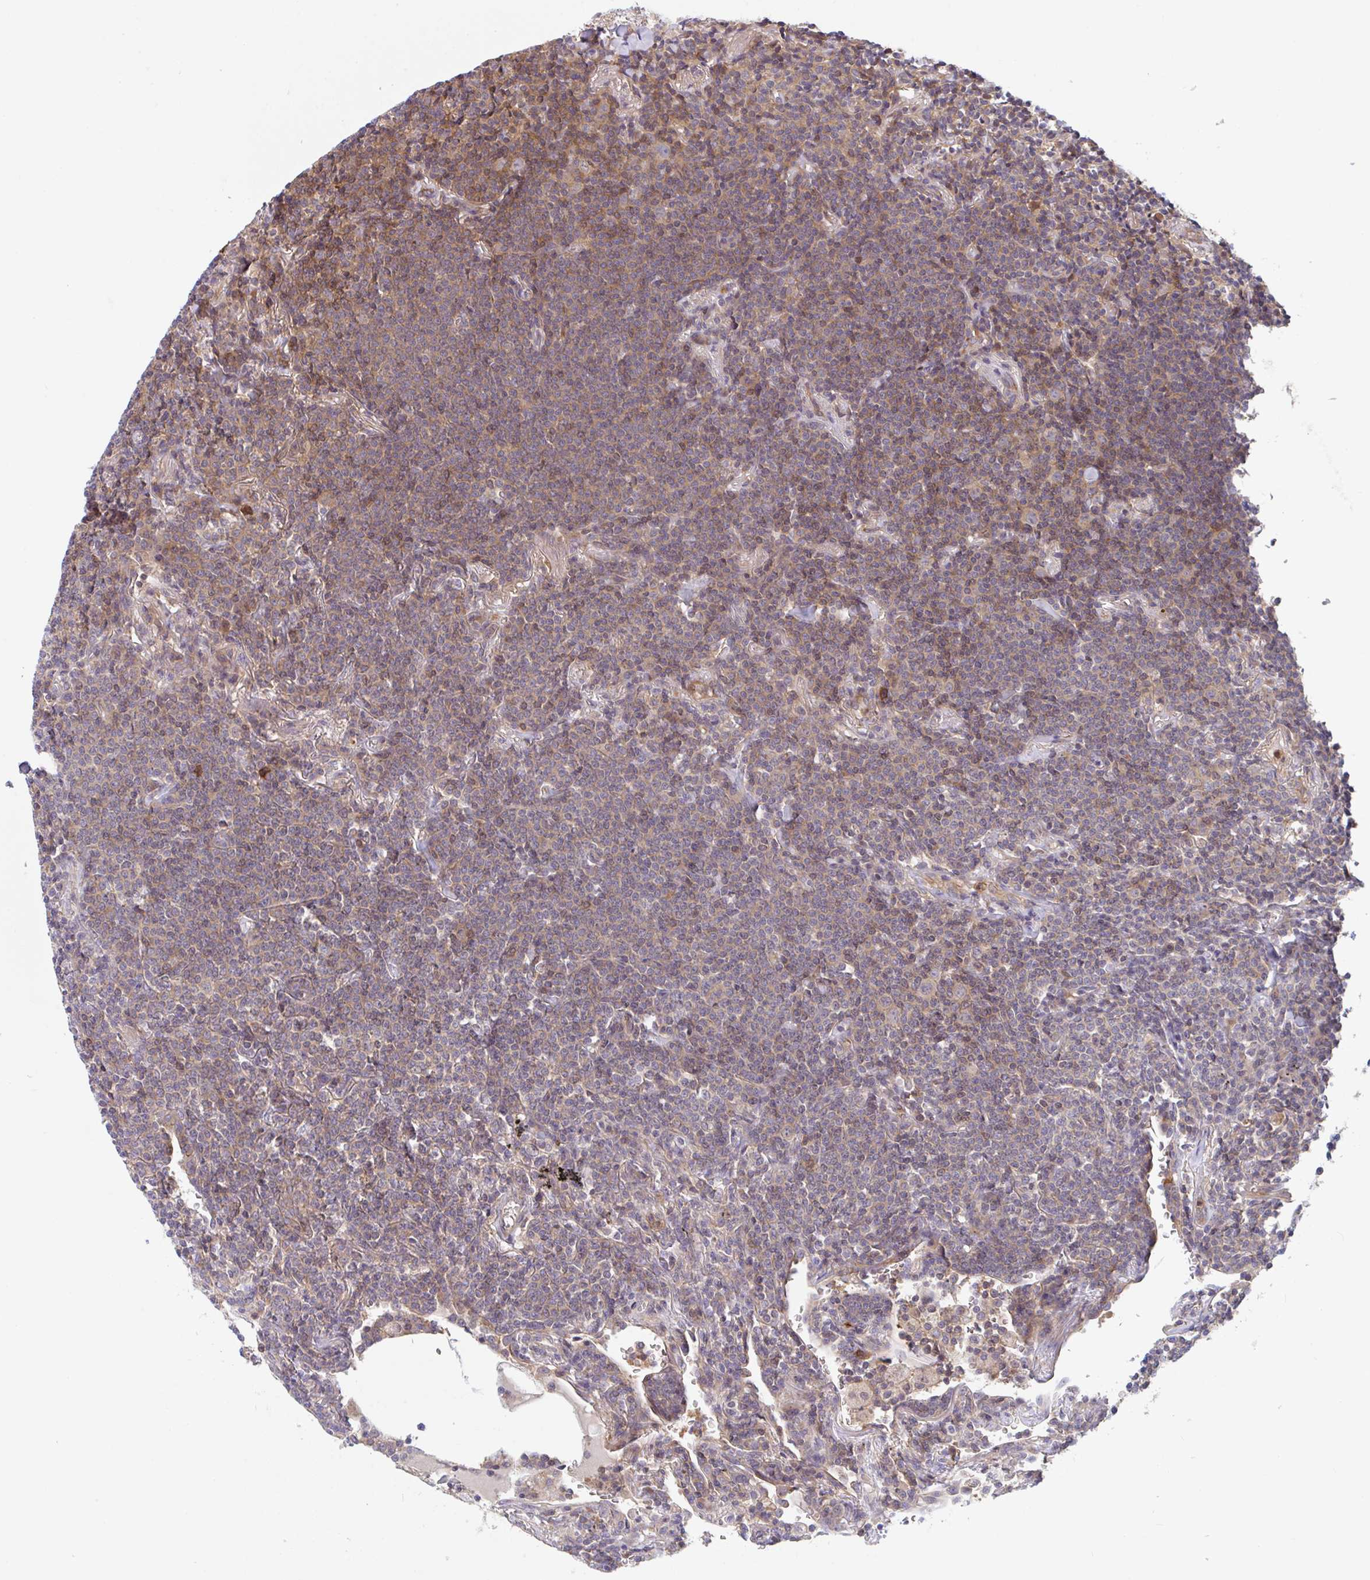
{"staining": {"intensity": "weak", "quantity": ">75%", "location": "cytoplasmic/membranous"}, "tissue": "lymphoma", "cell_type": "Tumor cells", "image_type": "cancer", "snomed": [{"axis": "morphology", "description": "Malignant lymphoma, non-Hodgkin's type, Low grade"}, {"axis": "topography", "description": "Lung"}], "caption": "Low-grade malignant lymphoma, non-Hodgkin's type stained with IHC demonstrates weak cytoplasmic/membranous staining in about >75% of tumor cells.", "gene": "LMNTD2", "patient": {"sex": "female", "age": 71}}